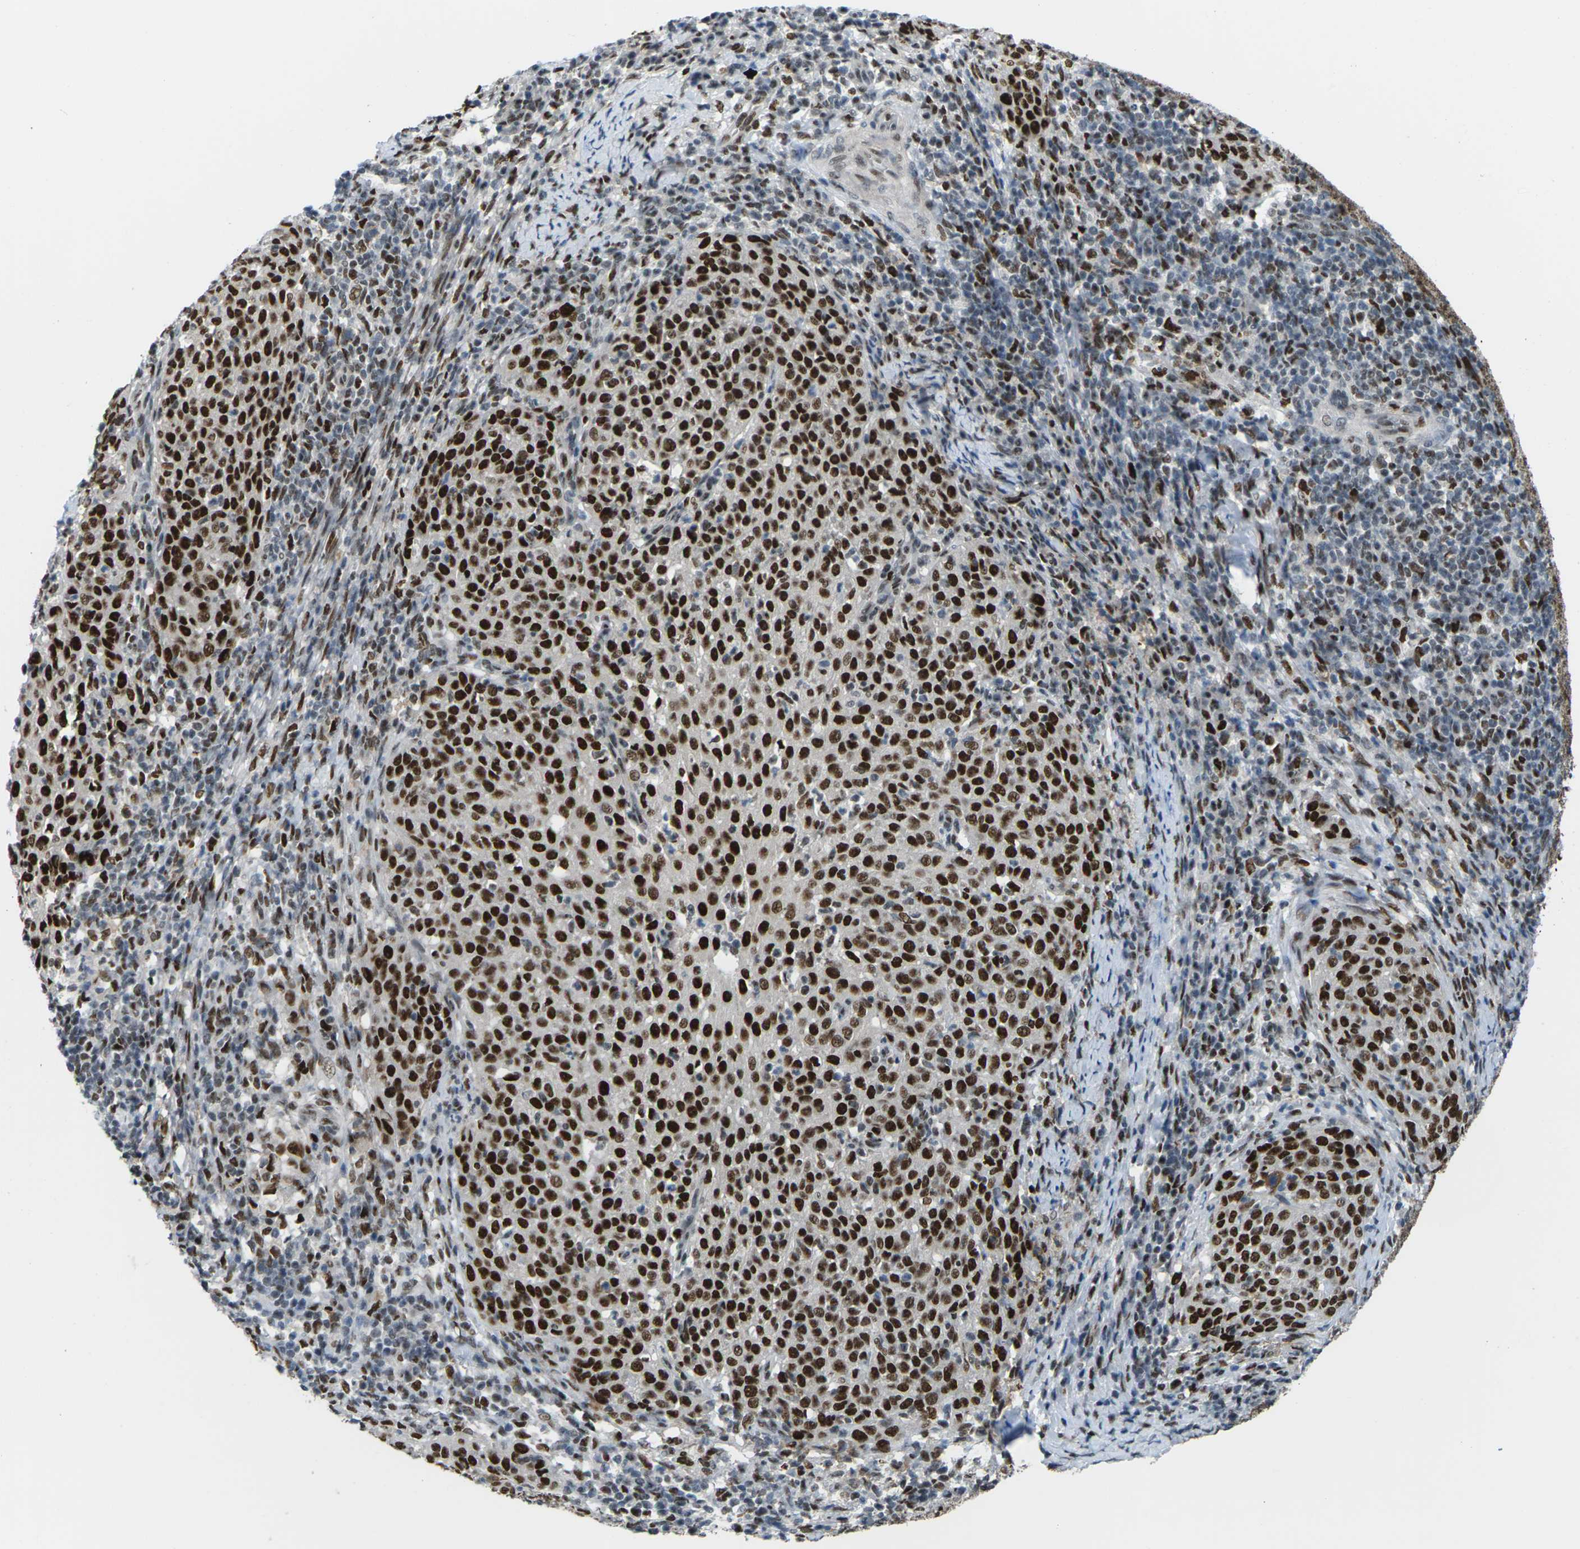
{"staining": {"intensity": "strong", "quantity": ">75%", "location": "nuclear"}, "tissue": "cervical cancer", "cell_type": "Tumor cells", "image_type": "cancer", "snomed": [{"axis": "morphology", "description": "Squamous cell carcinoma, NOS"}, {"axis": "topography", "description": "Cervix"}], "caption": "Immunohistochemical staining of squamous cell carcinoma (cervical) demonstrates strong nuclear protein staining in approximately >75% of tumor cells.", "gene": "PSME3", "patient": {"sex": "female", "age": 51}}